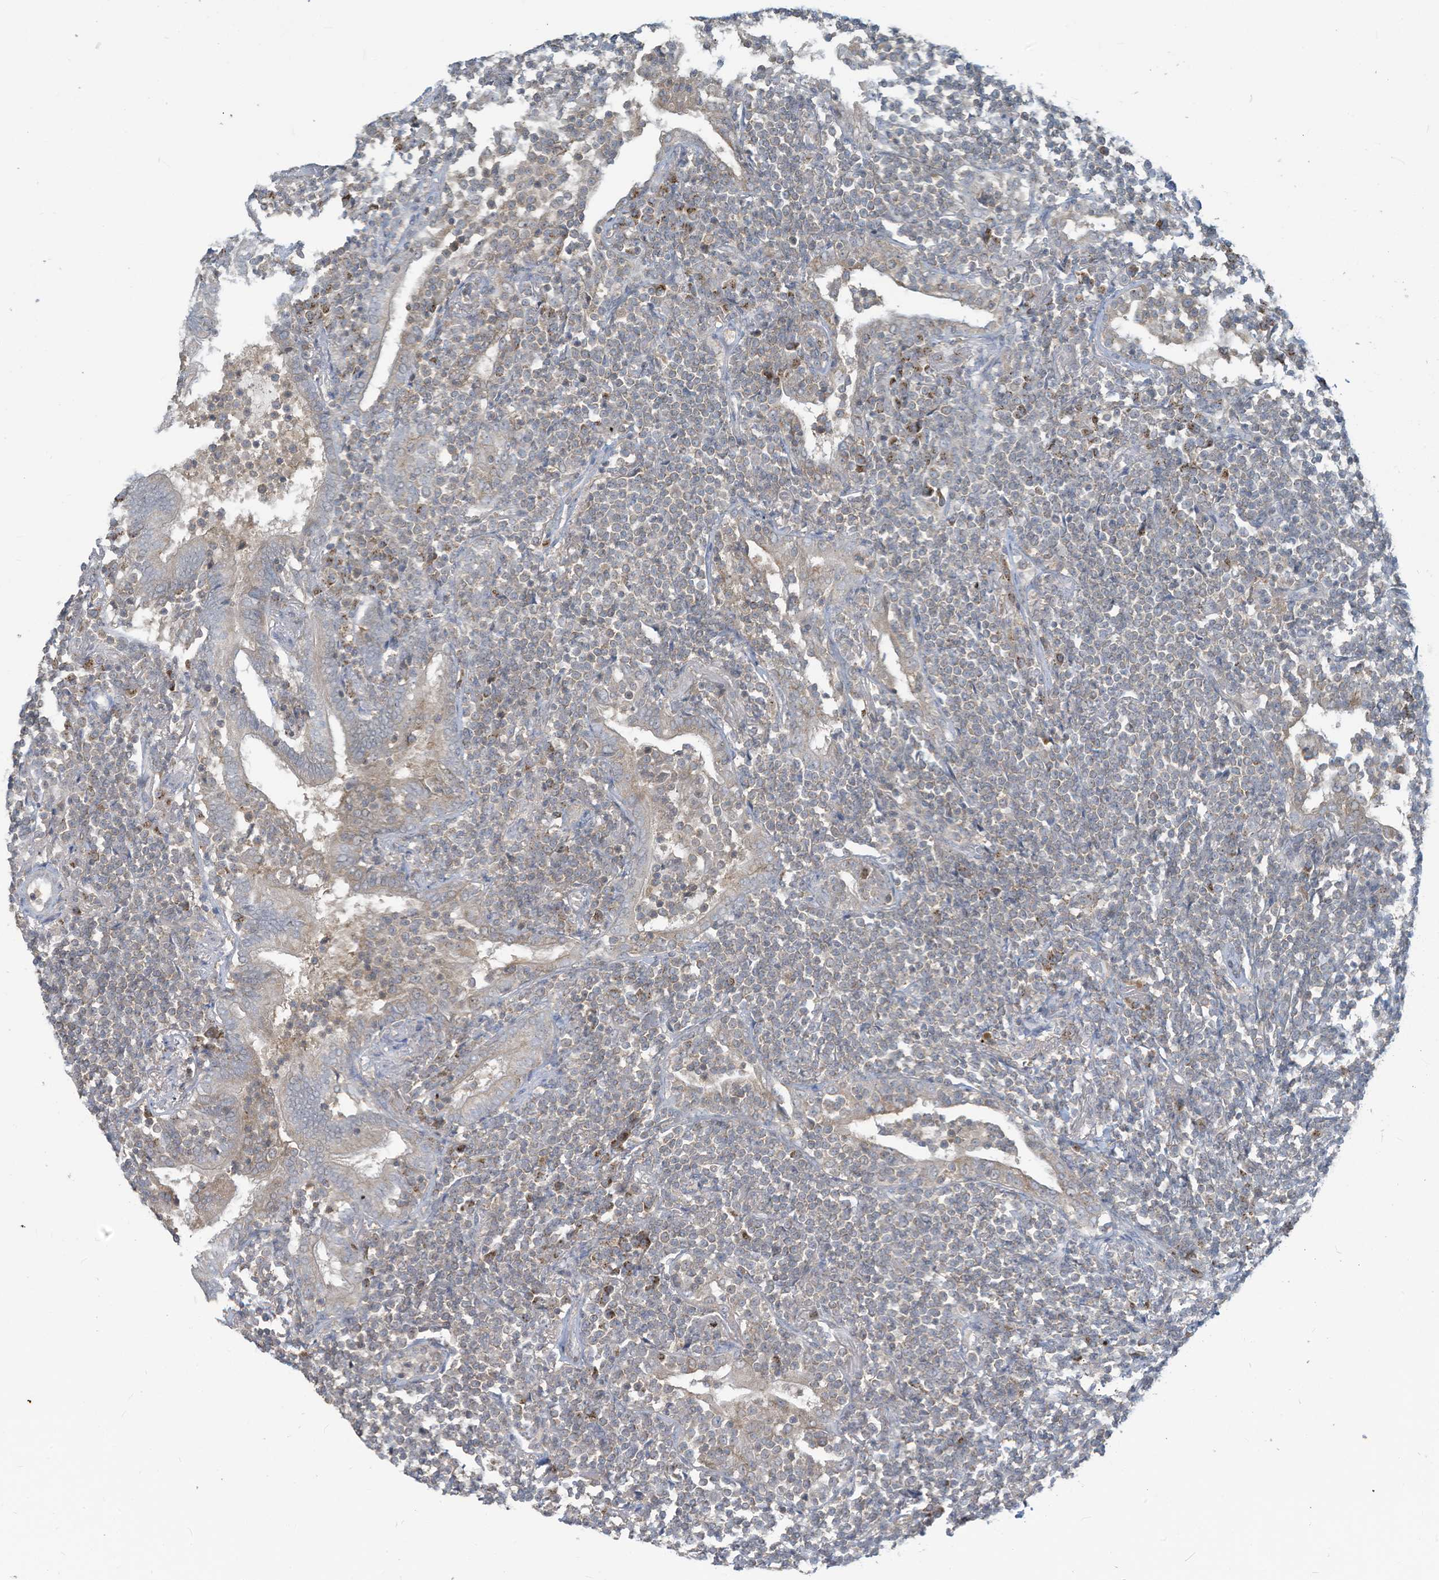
{"staining": {"intensity": "negative", "quantity": "none", "location": "none"}, "tissue": "lymphoma", "cell_type": "Tumor cells", "image_type": "cancer", "snomed": [{"axis": "morphology", "description": "Malignant lymphoma, non-Hodgkin's type, Low grade"}, {"axis": "topography", "description": "Lung"}], "caption": "Tumor cells are negative for protein expression in human lymphoma.", "gene": "PARVG", "patient": {"sex": "female", "age": 71}}